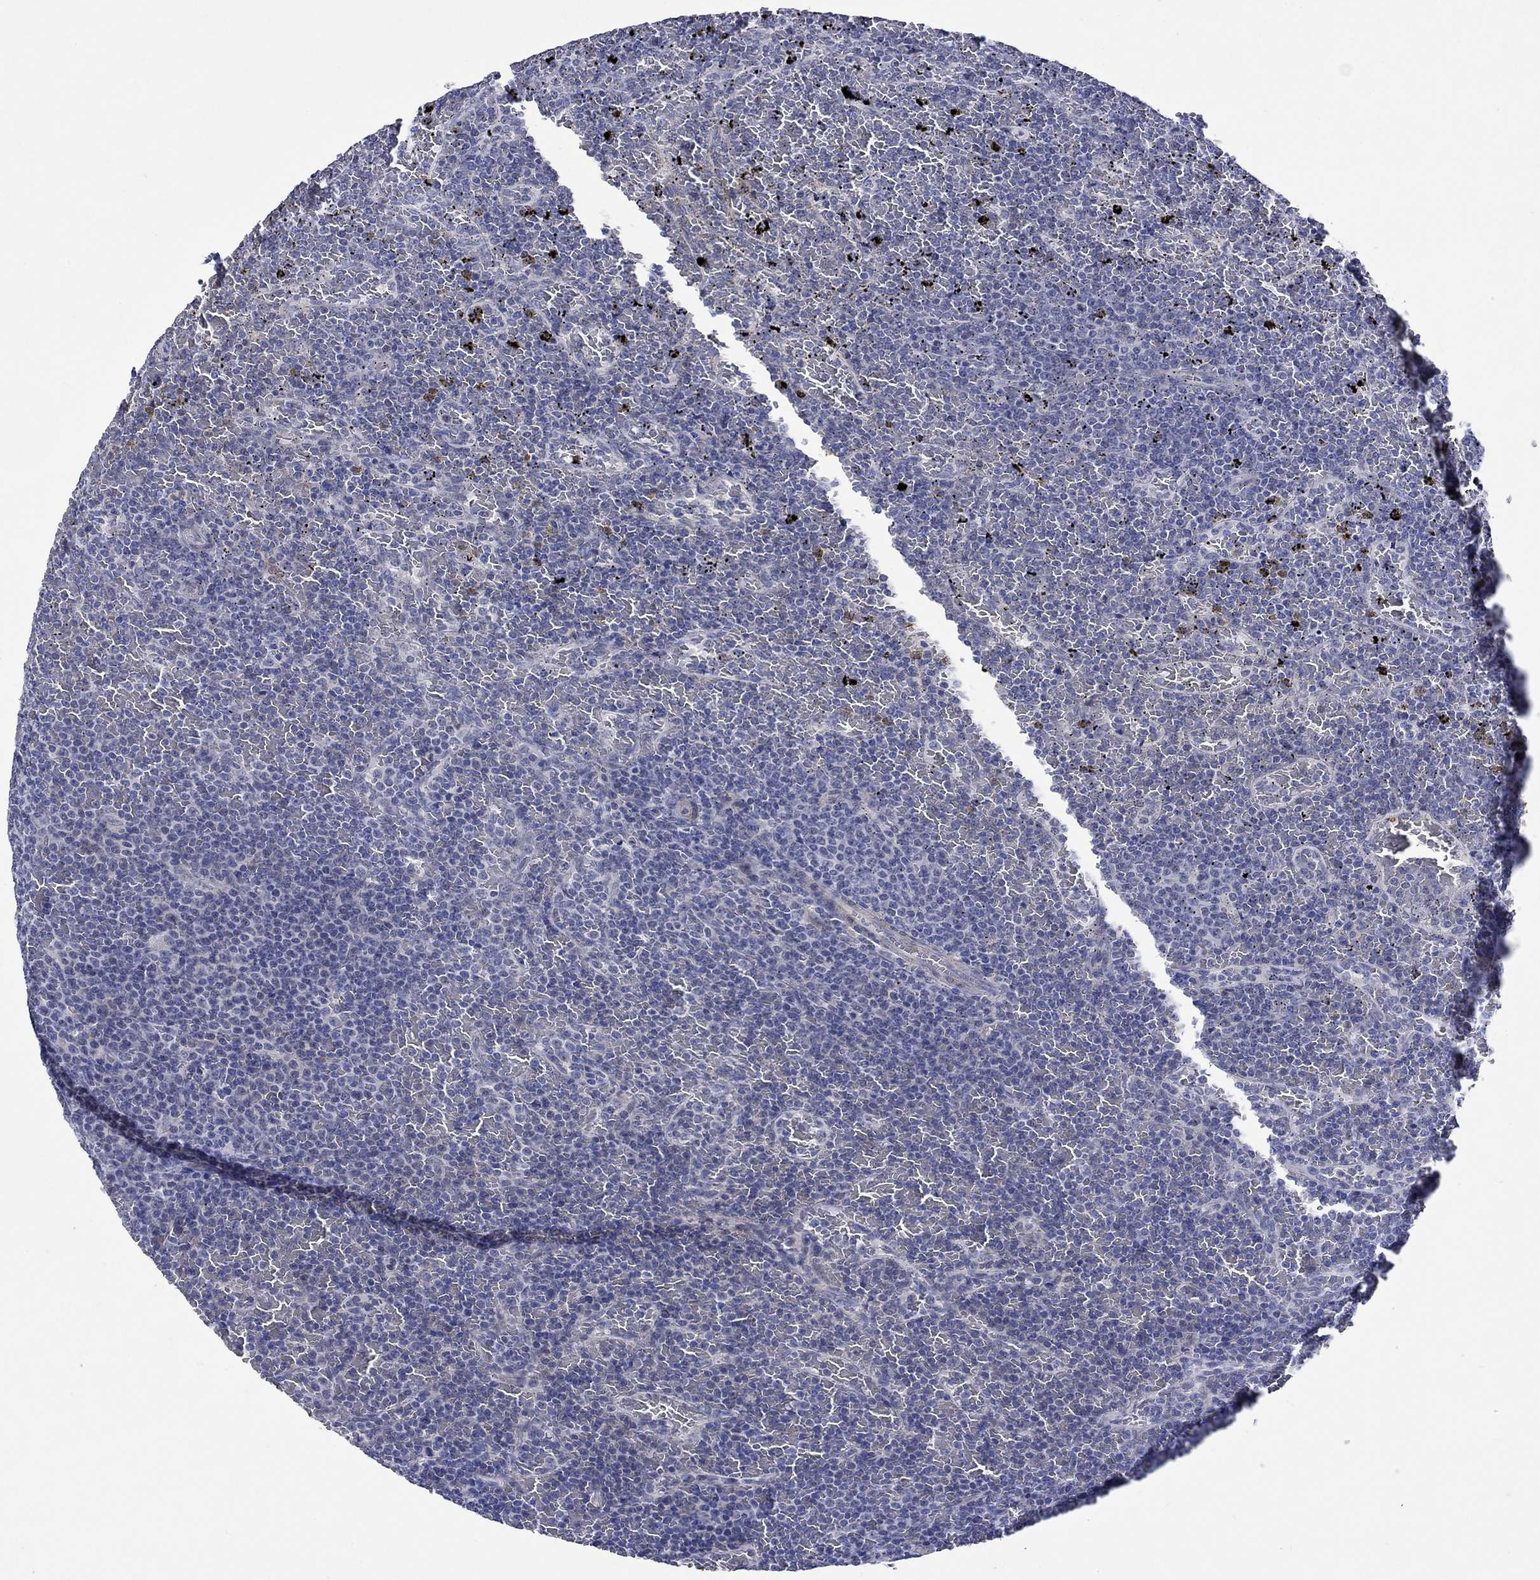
{"staining": {"intensity": "negative", "quantity": "none", "location": "none"}, "tissue": "lymphoma", "cell_type": "Tumor cells", "image_type": "cancer", "snomed": [{"axis": "morphology", "description": "Malignant lymphoma, non-Hodgkin's type, Low grade"}, {"axis": "topography", "description": "Spleen"}], "caption": "The histopathology image demonstrates no staining of tumor cells in malignant lymphoma, non-Hodgkin's type (low-grade). (Brightfield microscopy of DAB (3,3'-diaminobenzidine) IHC at high magnification).", "gene": "CRYAB", "patient": {"sex": "female", "age": 77}}